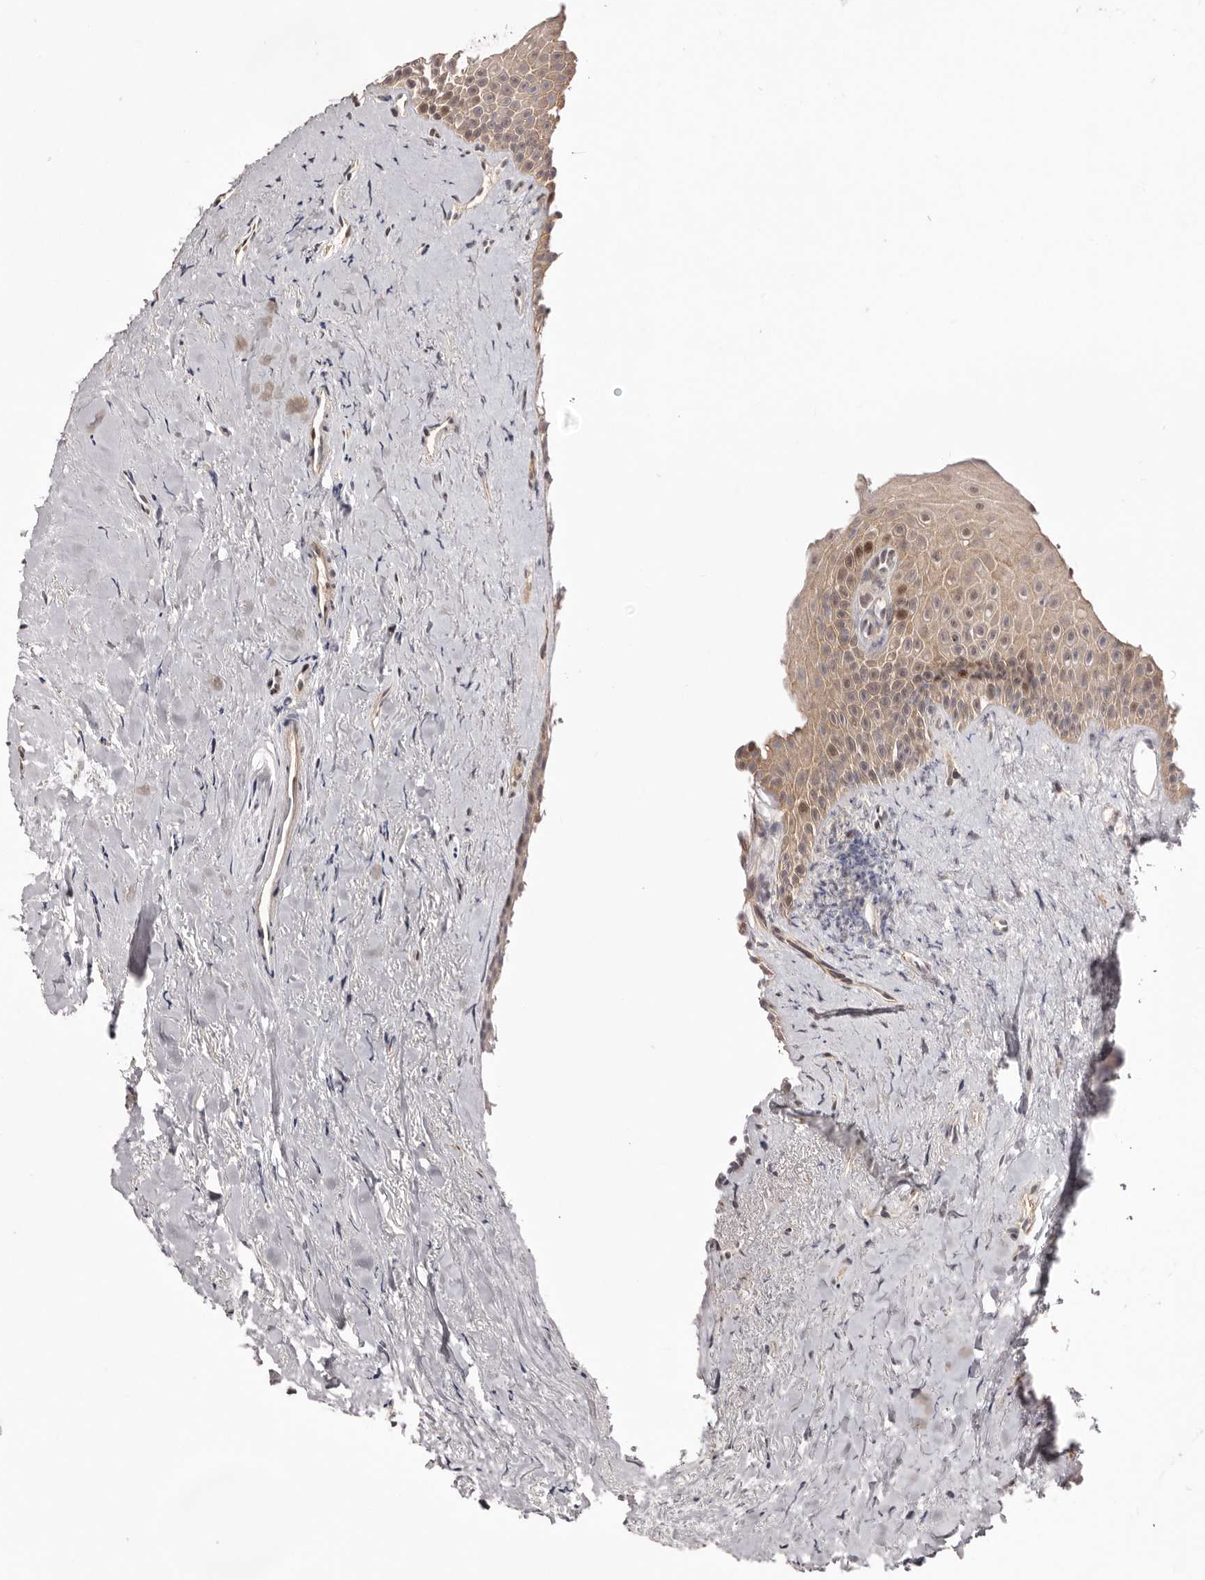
{"staining": {"intensity": "moderate", "quantity": "25%-75%", "location": "cytoplasmic/membranous,nuclear"}, "tissue": "oral mucosa", "cell_type": "Squamous epithelial cells", "image_type": "normal", "snomed": [{"axis": "morphology", "description": "Normal tissue, NOS"}, {"axis": "topography", "description": "Oral tissue"}], "caption": "Oral mucosa was stained to show a protein in brown. There is medium levels of moderate cytoplasmic/membranous,nuclear expression in approximately 25%-75% of squamous epithelial cells.", "gene": "EGR3", "patient": {"sex": "female", "age": 63}}